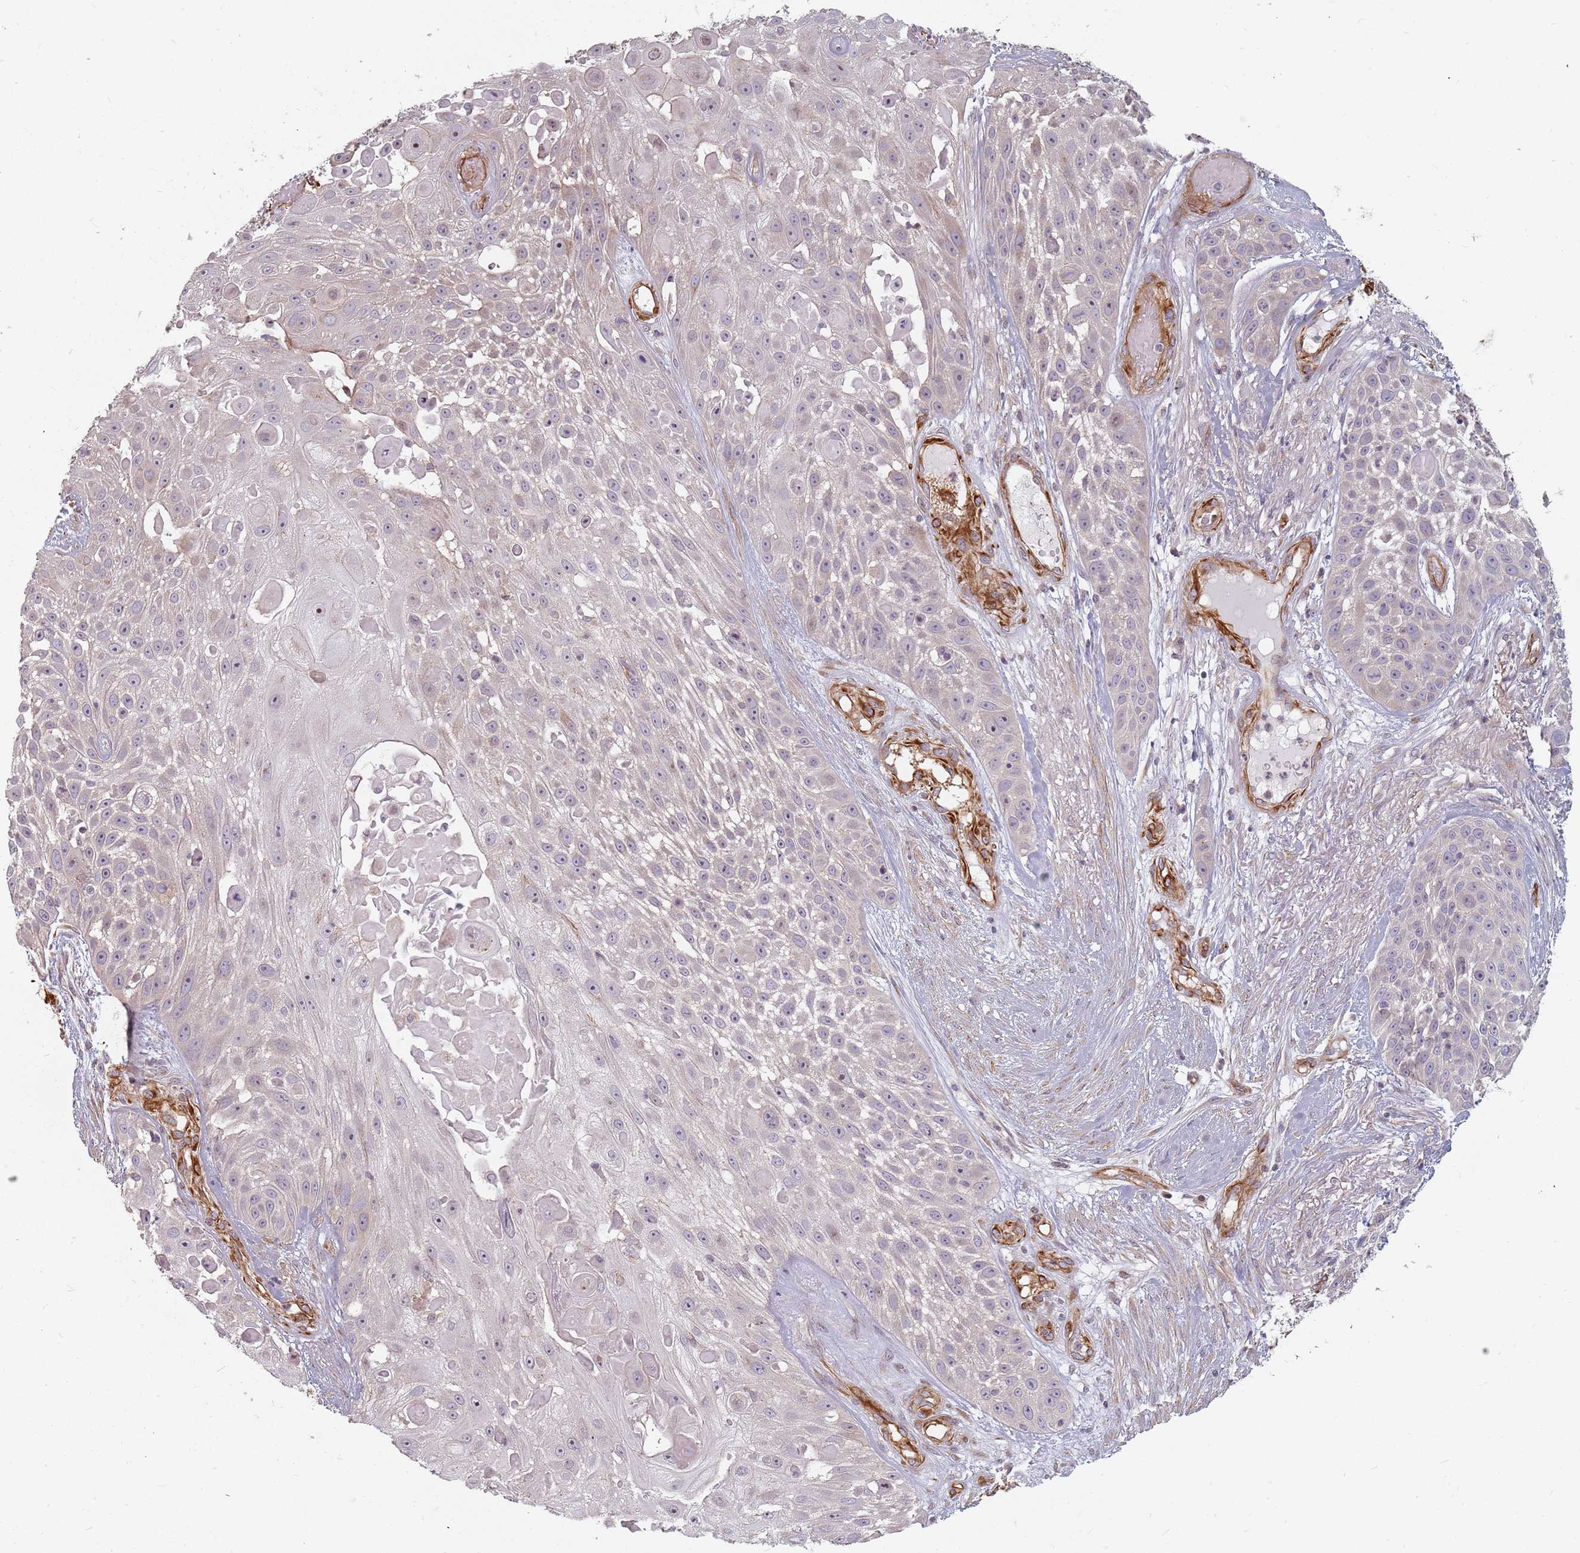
{"staining": {"intensity": "negative", "quantity": "none", "location": "none"}, "tissue": "skin cancer", "cell_type": "Tumor cells", "image_type": "cancer", "snomed": [{"axis": "morphology", "description": "Squamous cell carcinoma, NOS"}, {"axis": "topography", "description": "Skin"}], "caption": "Tumor cells show no significant expression in skin cancer (squamous cell carcinoma).", "gene": "GAS2L3", "patient": {"sex": "female", "age": 86}}